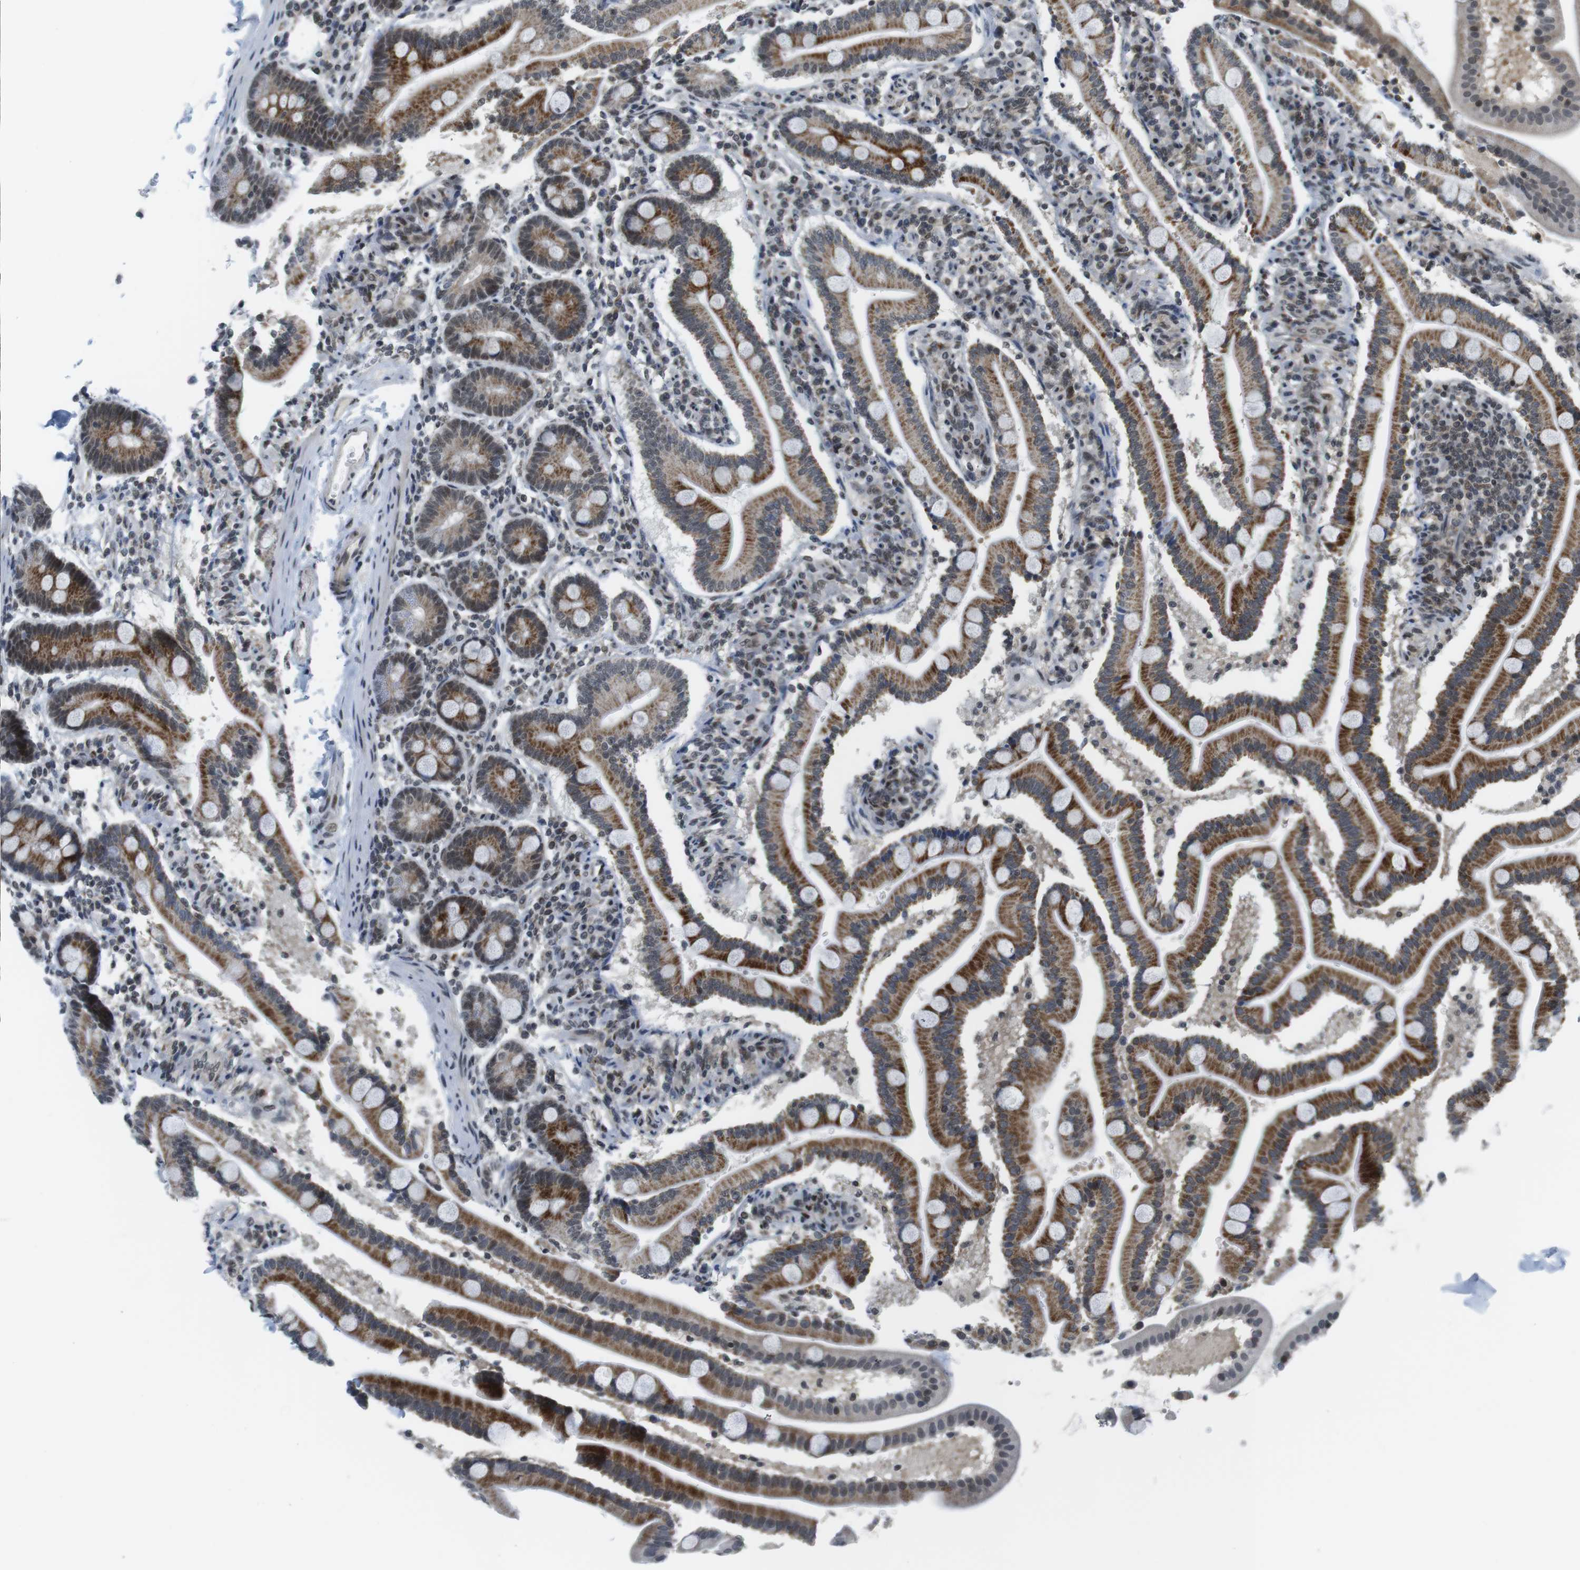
{"staining": {"intensity": "moderate", "quantity": ">75%", "location": "cytoplasmic/membranous"}, "tissue": "duodenum", "cell_type": "Glandular cells", "image_type": "normal", "snomed": [{"axis": "morphology", "description": "Normal tissue, NOS"}, {"axis": "topography", "description": "Duodenum"}], "caption": "Immunohistochemical staining of normal duodenum demonstrates medium levels of moderate cytoplasmic/membranous staining in approximately >75% of glandular cells.", "gene": "BRD4", "patient": {"sex": "male", "age": 54}}